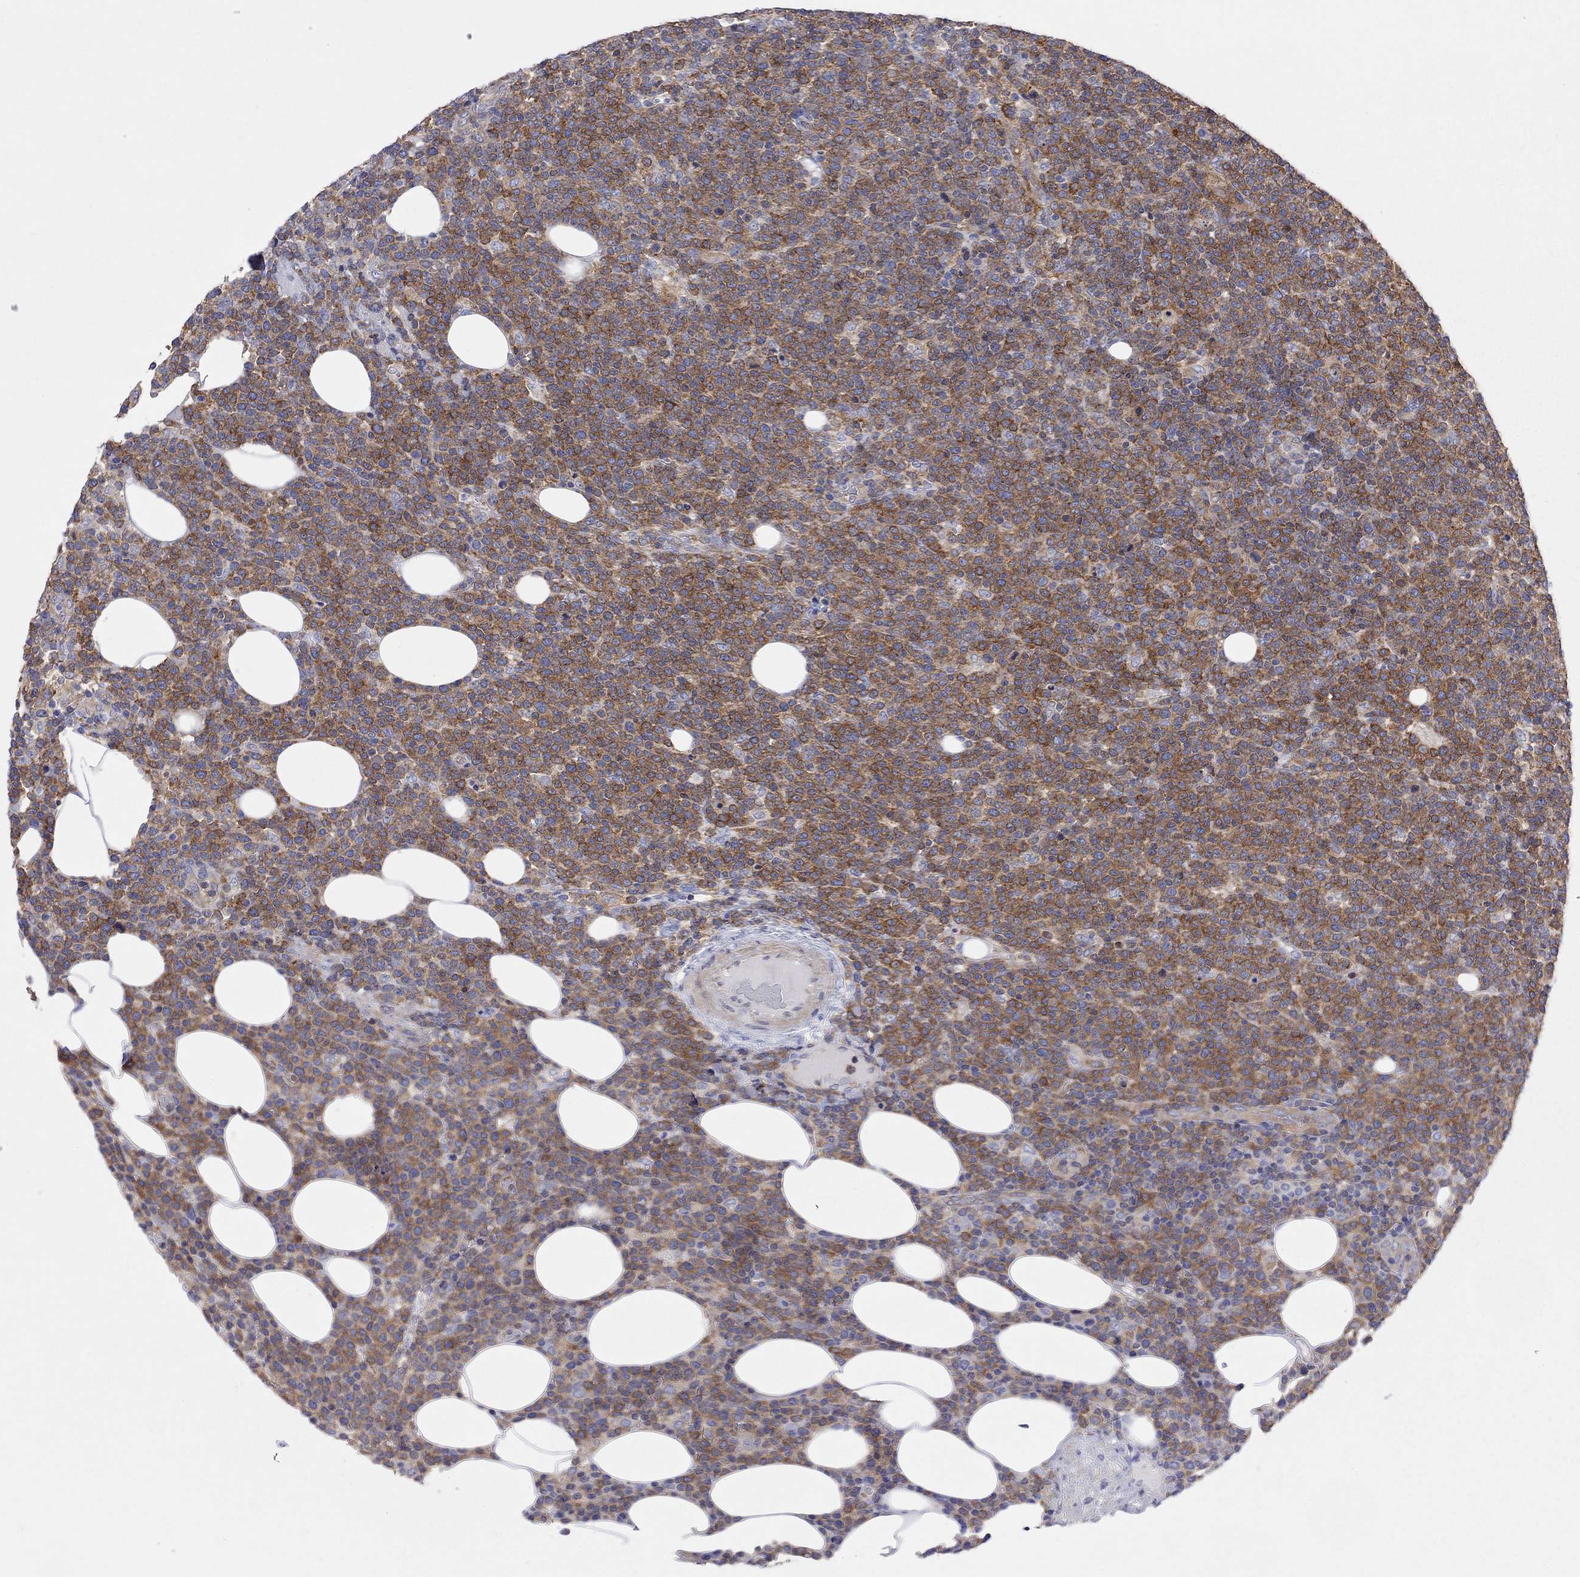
{"staining": {"intensity": "strong", "quantity": ">75%", "location": "cytoplasmic/membranous"}, "tissue": "lymphoma", "cell_type": "Tumor cells", "image_type": "cancer", "snomed": [{"axis": "morphology", "description": "Malignant lymphoma, non-Hodgkin's type, High grade"}, {"axis": "topography", "description": "Lymph node"}], "caption": "Tumor cells display strong cytoplasmic/membranous positivity in about >75% of cells in lymphoma.", "gene": "ABI3", "patient": {"sex": "male", "age": 61}}